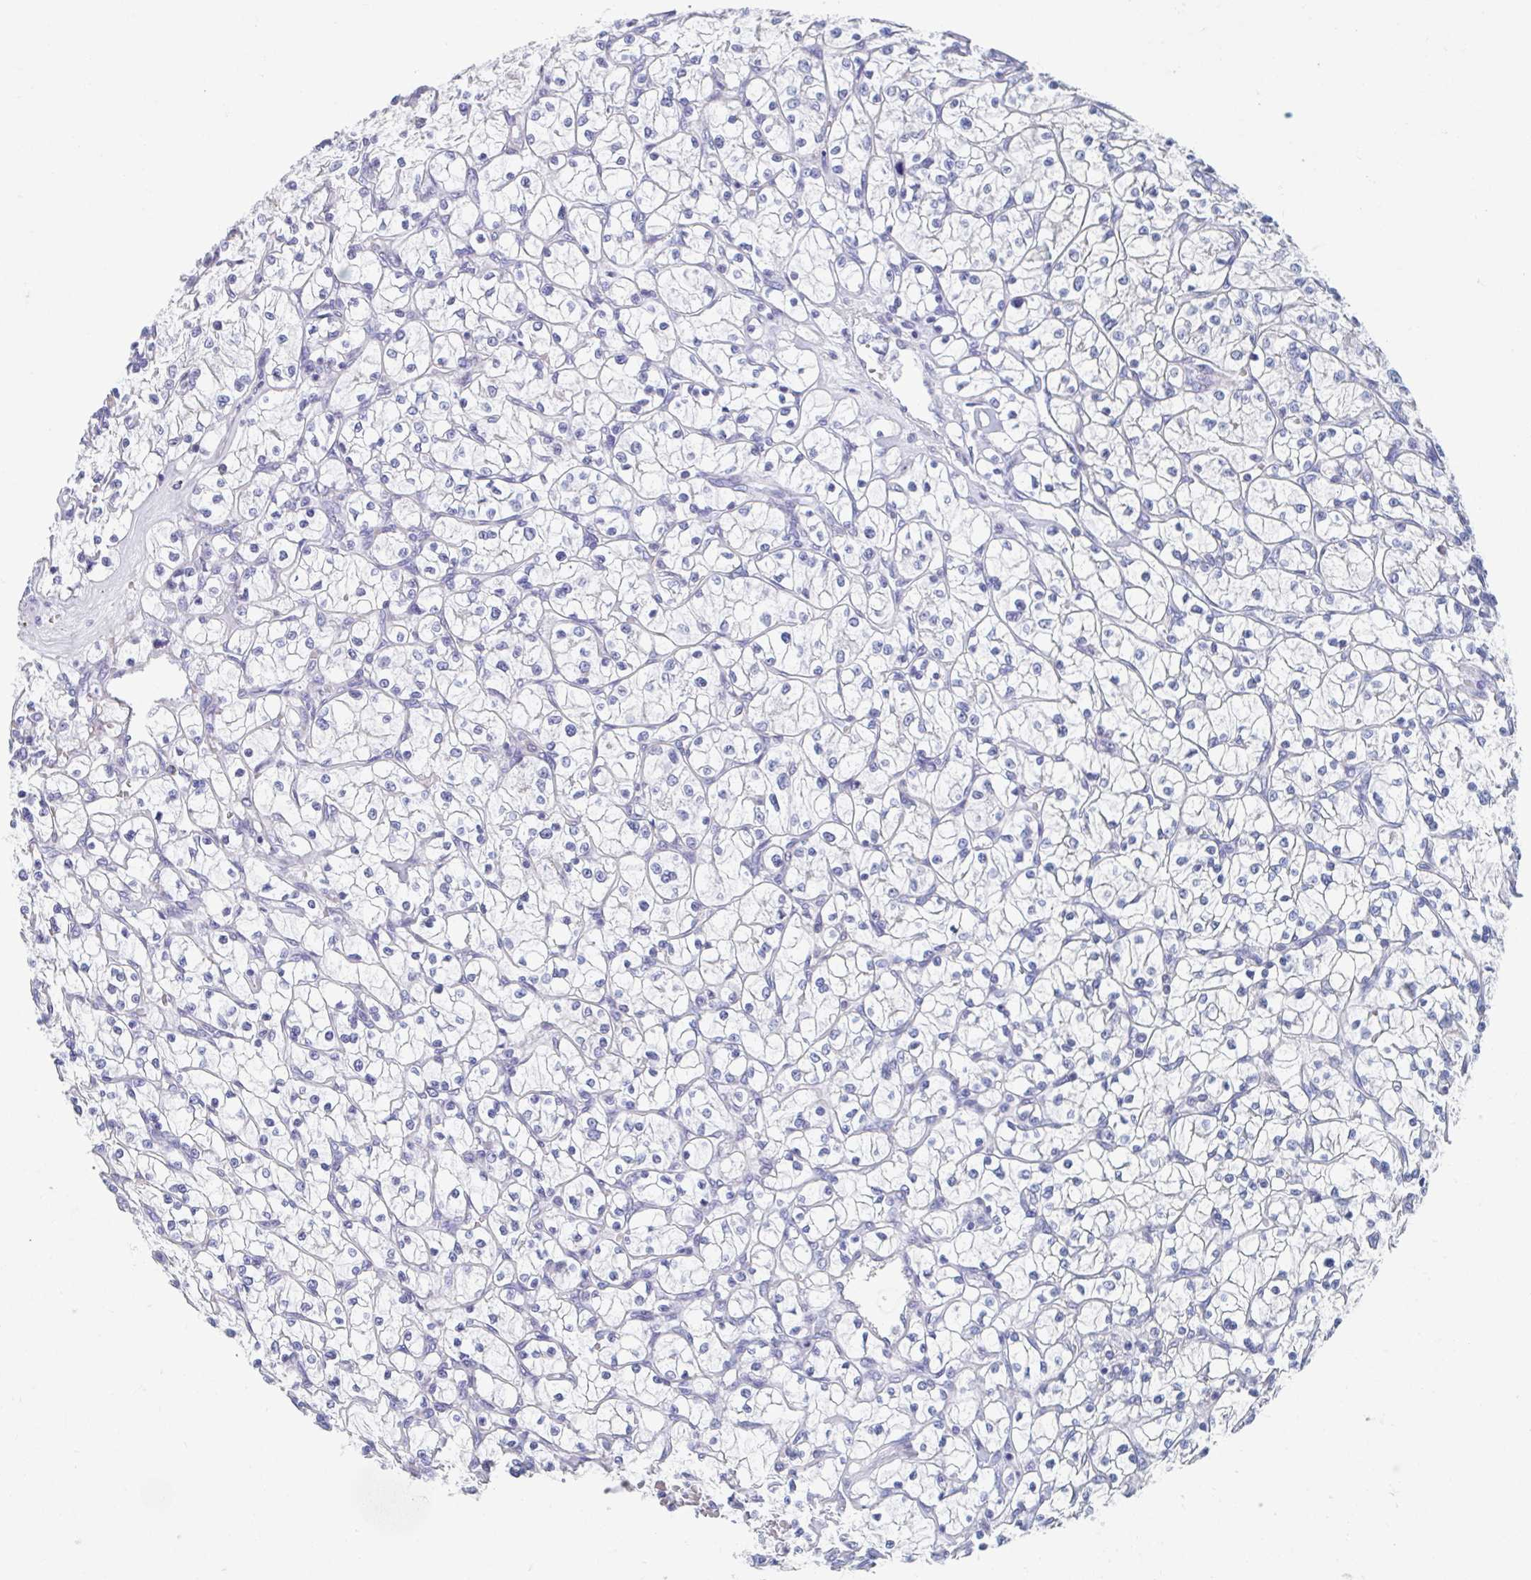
{"staining": {"intensity": "negative", "quantity": "none", "location": "none"}, "tissue": "renal cancer", "cell_type": "Tumor cells", "image_type": "cancer", "snomed": [{"axis": "morphology", "description": "Adenocarcinoma, NOS"}, {"axis": "topography", "description": "Kidney"}], "caption": "The micrograph demonstrates no significant expression in tumor cells of renal adenocarcinoma.", "gene": "C10orf53", "patient": {"sex": "female", "age": 64}}